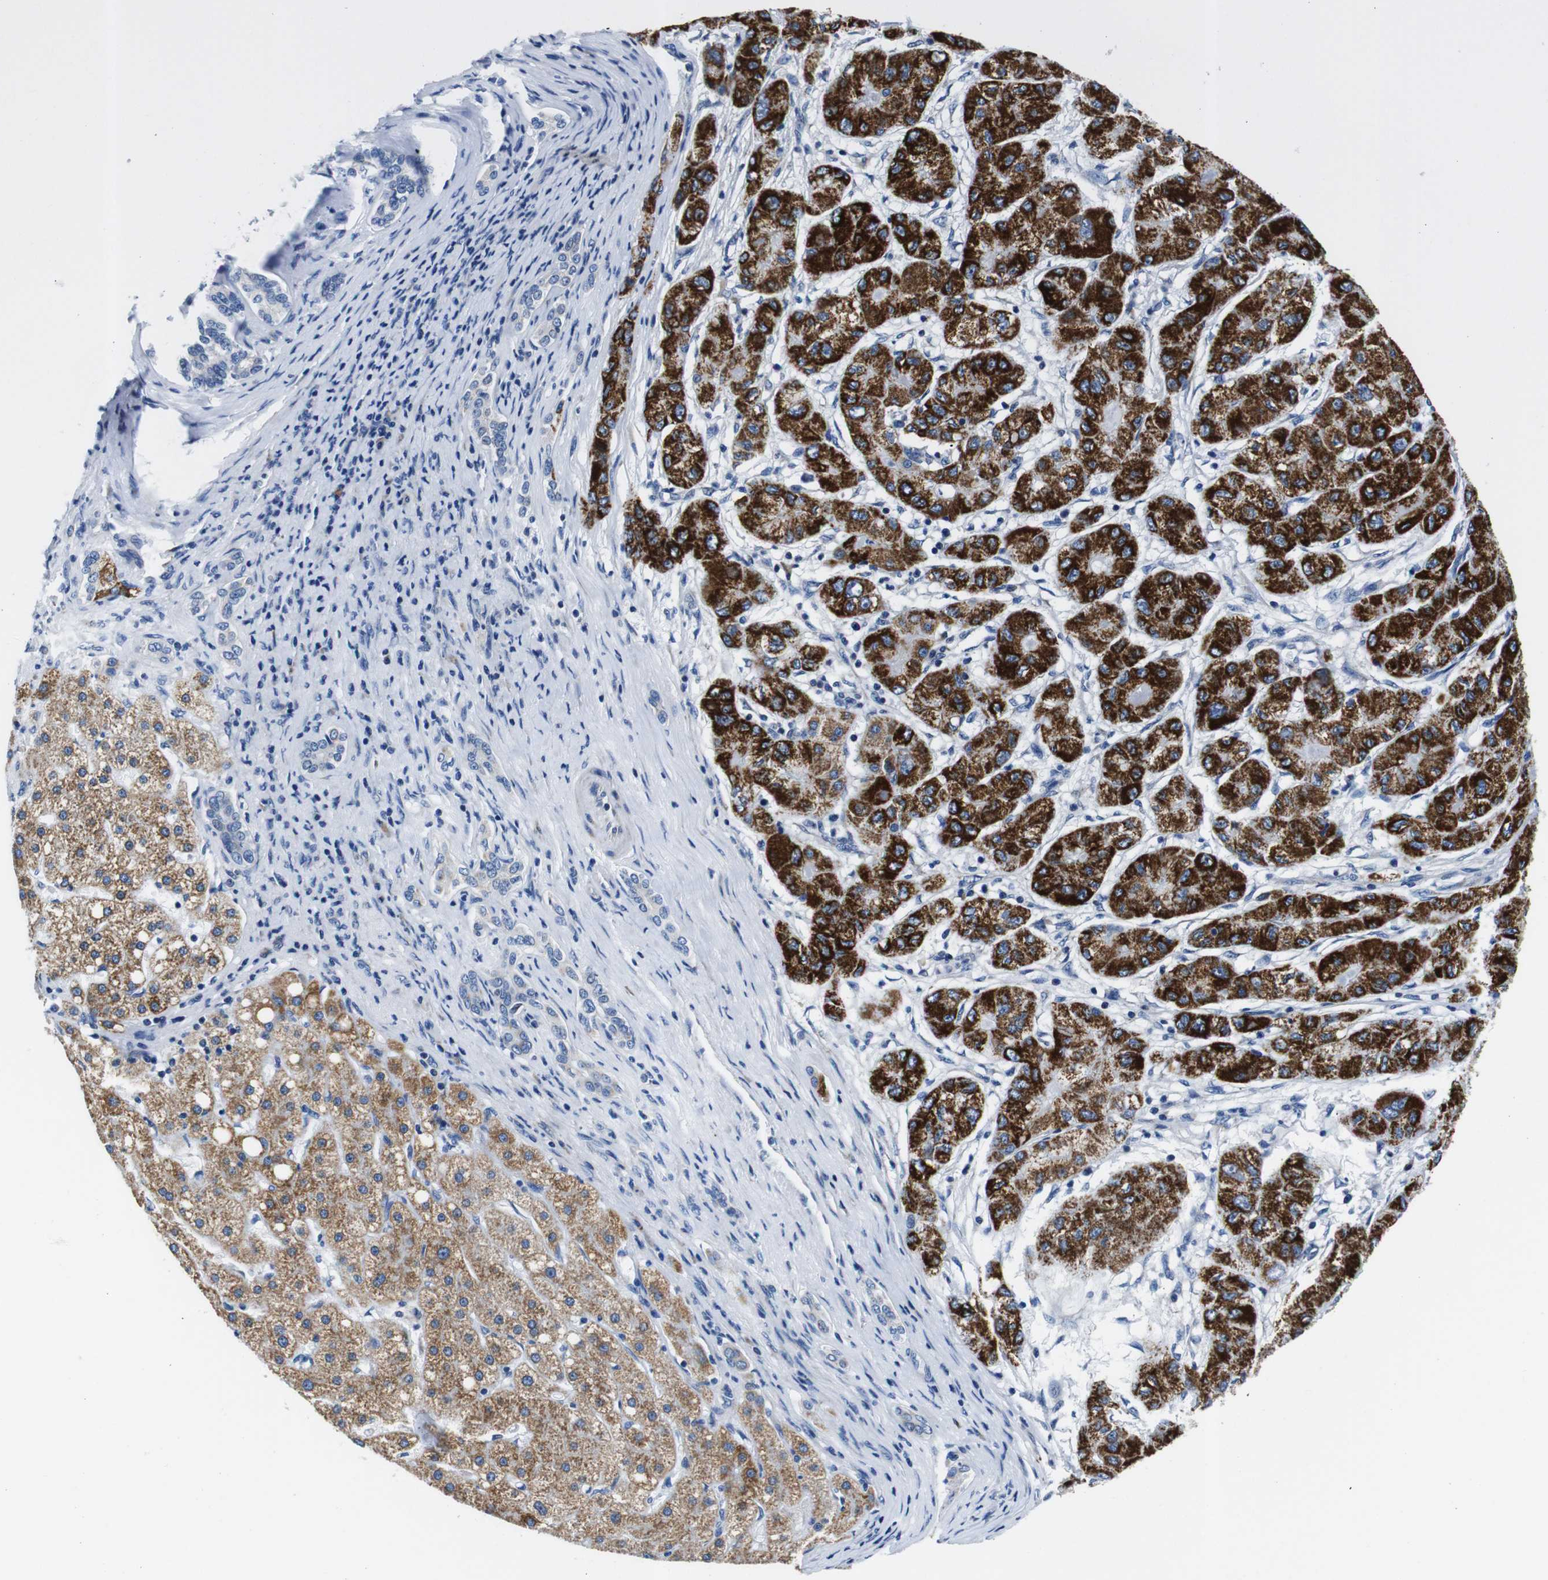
{"staining": {"intensity": "strong", "quantity": ">75%", "location": "cytoplasmic/membranous"}, "tissue": "liver cancer", "cell_type": "Tumor cells", "image_type": "cancer", "snomed": [{"axis": "morphology", "description": "Carcinoma, Hepatocellular, NOS"}, {"axis": "topography", "description": "Liver"}], "caption": "Tumor cells demonstrate high levels of strong cytoplasmic/membranous expression in about >75% of cells in liver cancer (hepatocellular carcinoma). (DAB (3,3'-diaminobenzidine) IHC, brown staining for protein, blue staining for nuclei).", "gene": "SNX19", "patient": {"sex": "male", "age": 80}}